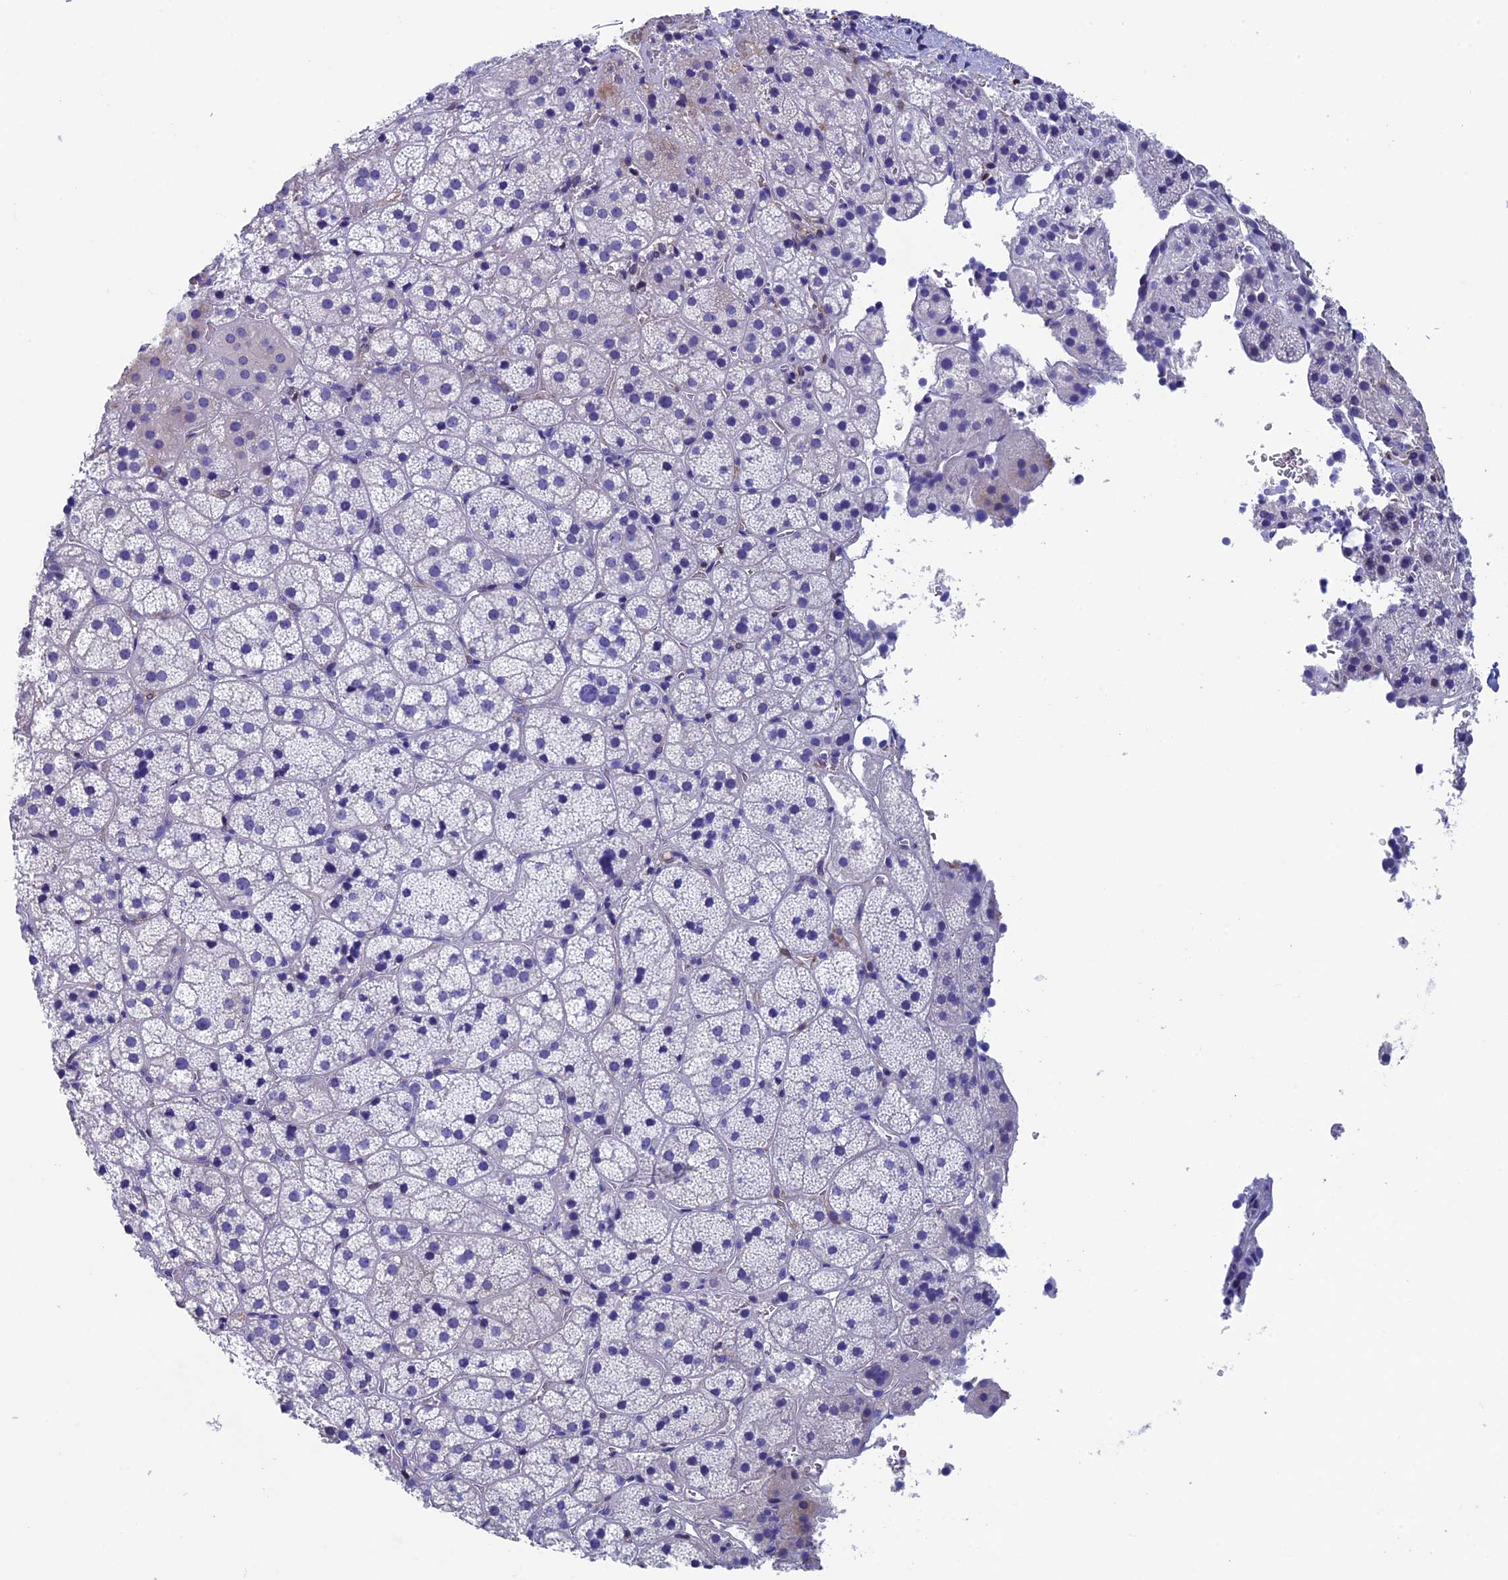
{"staining": {"intensity": "weak", "quantity": "<25%", "location": "cytoplasmic/membranous"}, "tissue": "adrenal gland", "cell_type": "Glandular cells", "image_type": "normal", "snomed": [{"axis": "morphology", "description": "Normal tissue, NOS"}, {"axis": "topography", "description": "Adrenal gland"}], "caption": "Immunohistochemistry image of benign human adrenal gland stained for a protein (brown), which reveals no positivity in glandular cells. (DAB (3,3'-diaminobenzidine) IHC visualized using brightfield microscopy, high magnification).", "gene": "ADH7", "patient": {"sex": "female", "age": 44}}